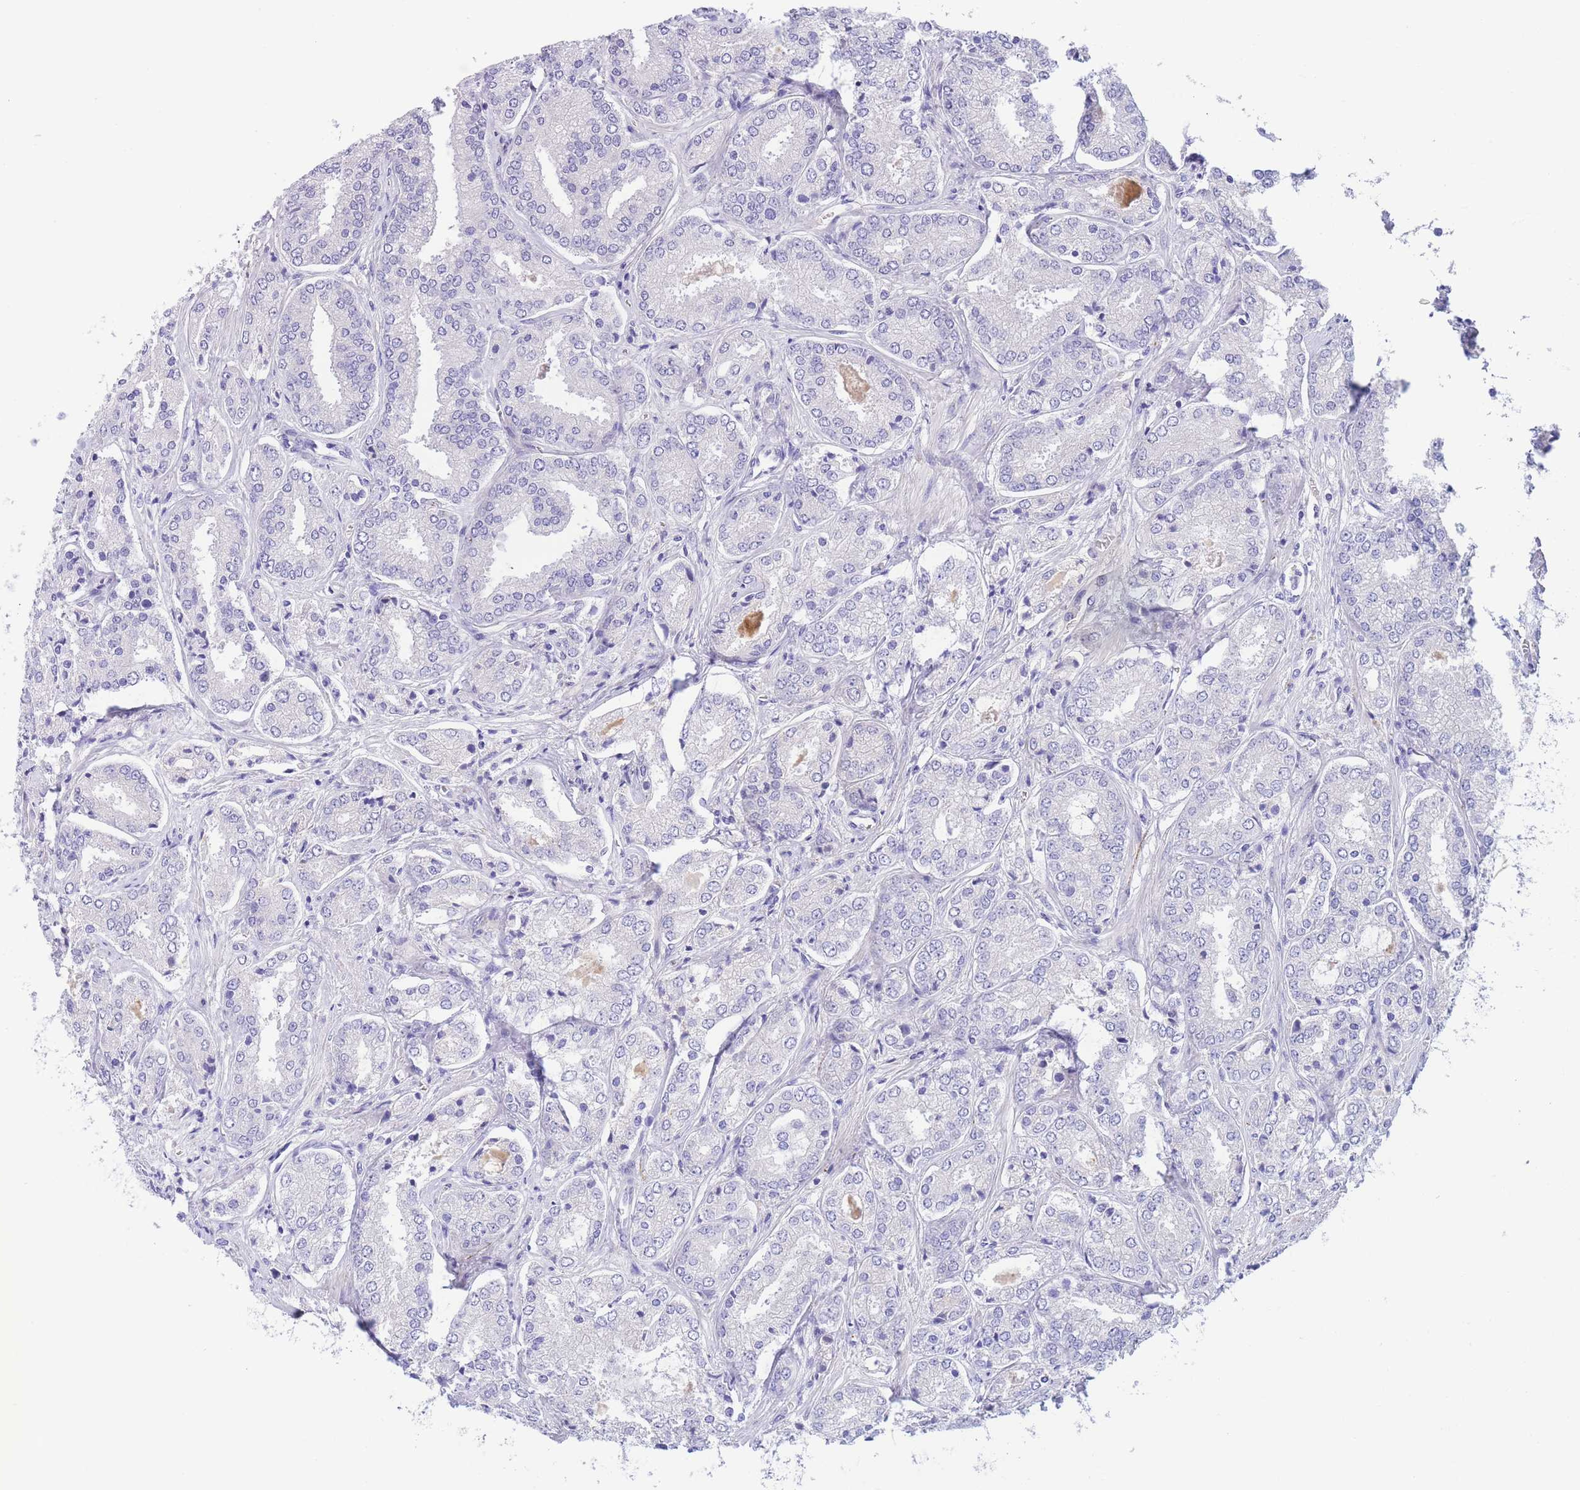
{"staining": {"intensity": "negative", "quantity": "none", "location": "none"}, "tissue": "prostate cancer", "cell_type": "Tumor cells", "image_type": "cancer", "snomed": [{"axis": "morphology", "description": "Adenocarcinoma, High grade"}, {"axis": "topography", "description": "Prostate"}], "caption": "There is no significant positivity in tumor cells of high-grade adenocarcinoma (prostate).", "gene": "PCDHB3", "patient": {"sex": "male", "age": 63}}